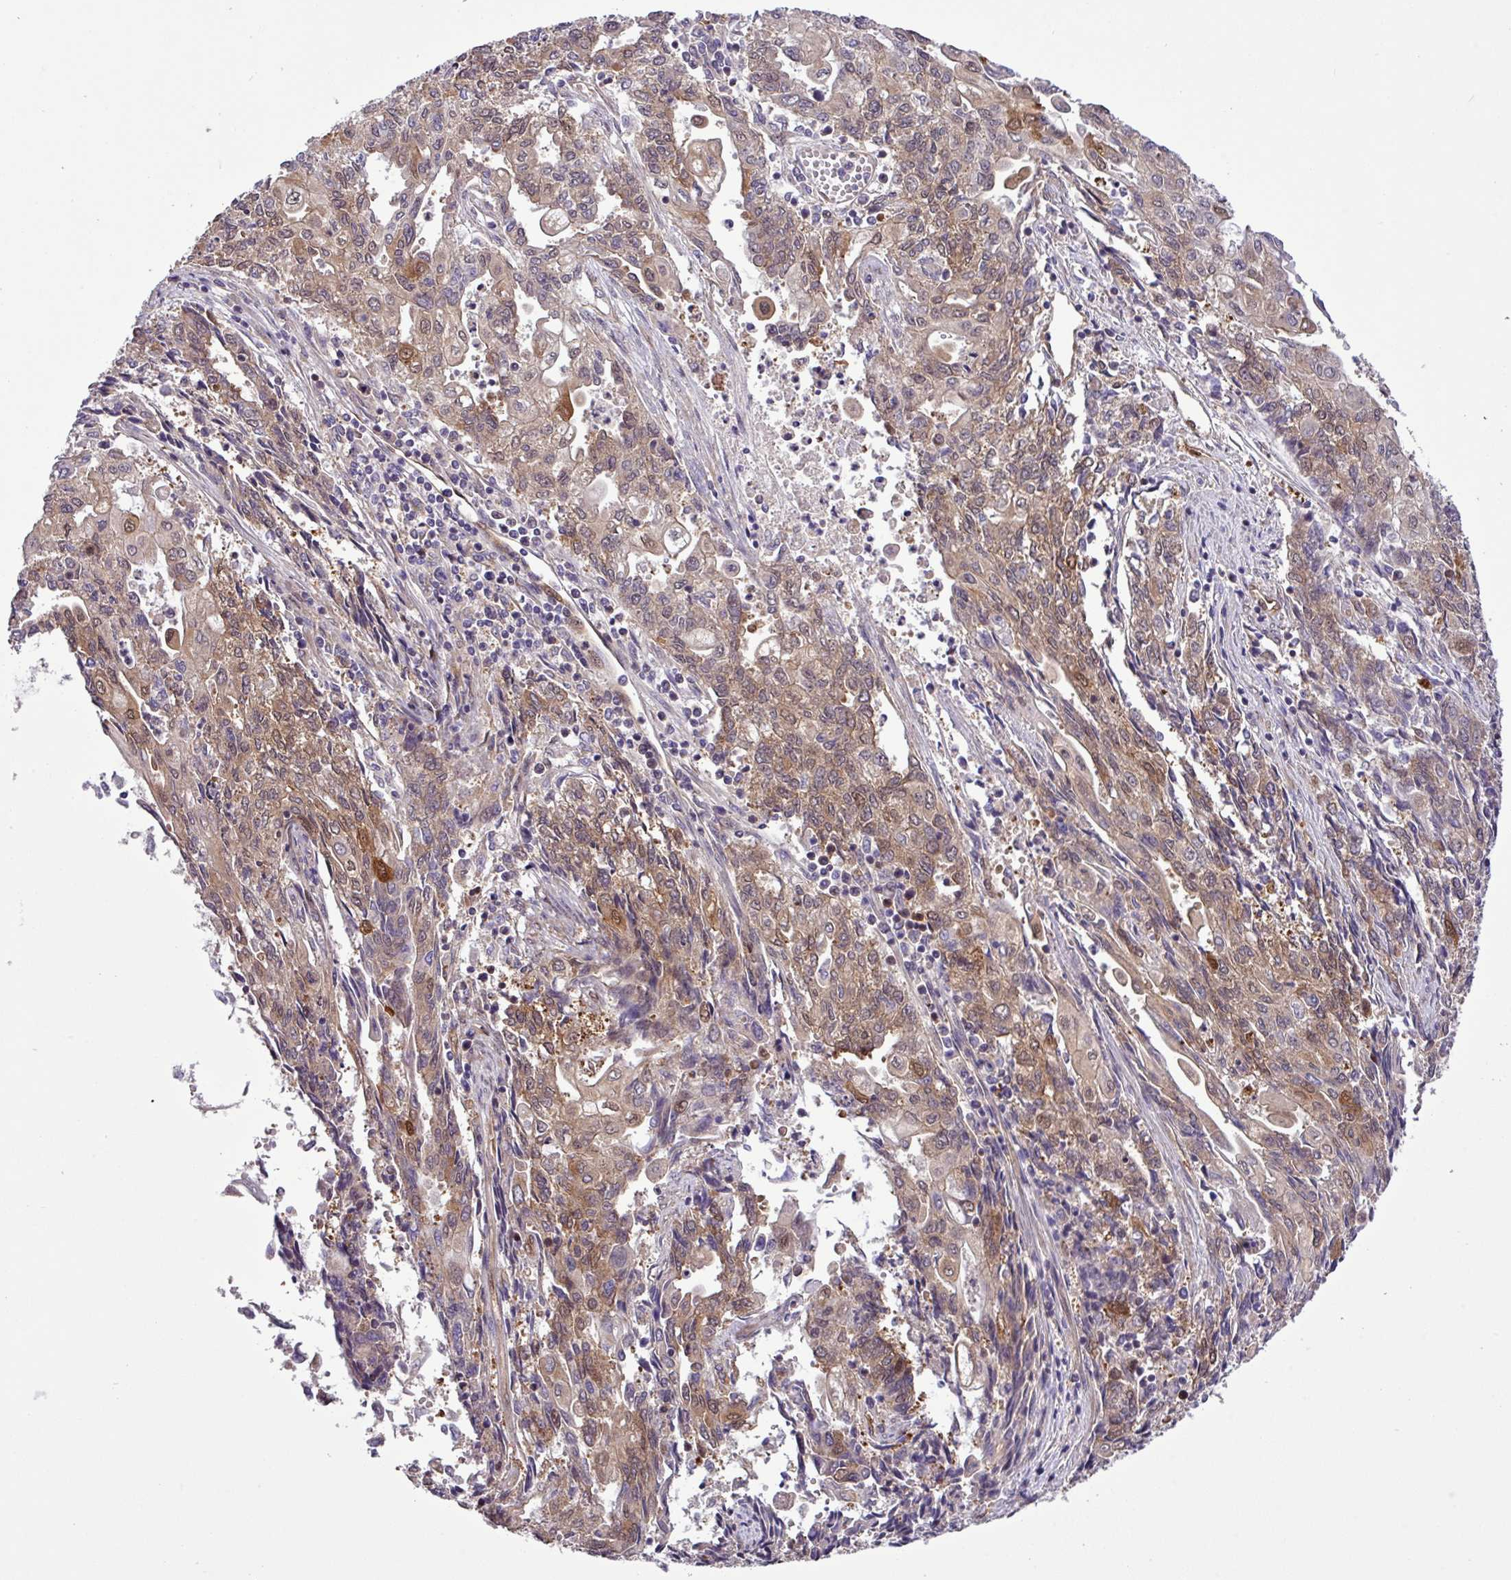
{"staining": {"intensity": "moderate", "quantity": "25%-75%", "location": "cytoplasmic/membranous,nuclear"}, "tissue": "endometrial cancer", "cell_type": "Tumor cells", "image_type": "cancer", "snomed": [{"axis": "morphology", "description": "Adenocarcinoma, NOS"}, {"axis": "topography", "description": "Endometrium"}], "caption": "Adenocarcinoma (endometrial) stained with a protein marker reveals moderate staining in tumor cells.", "gene": "CARHSP1", "patient": {"sex": "female", "age": 54}}